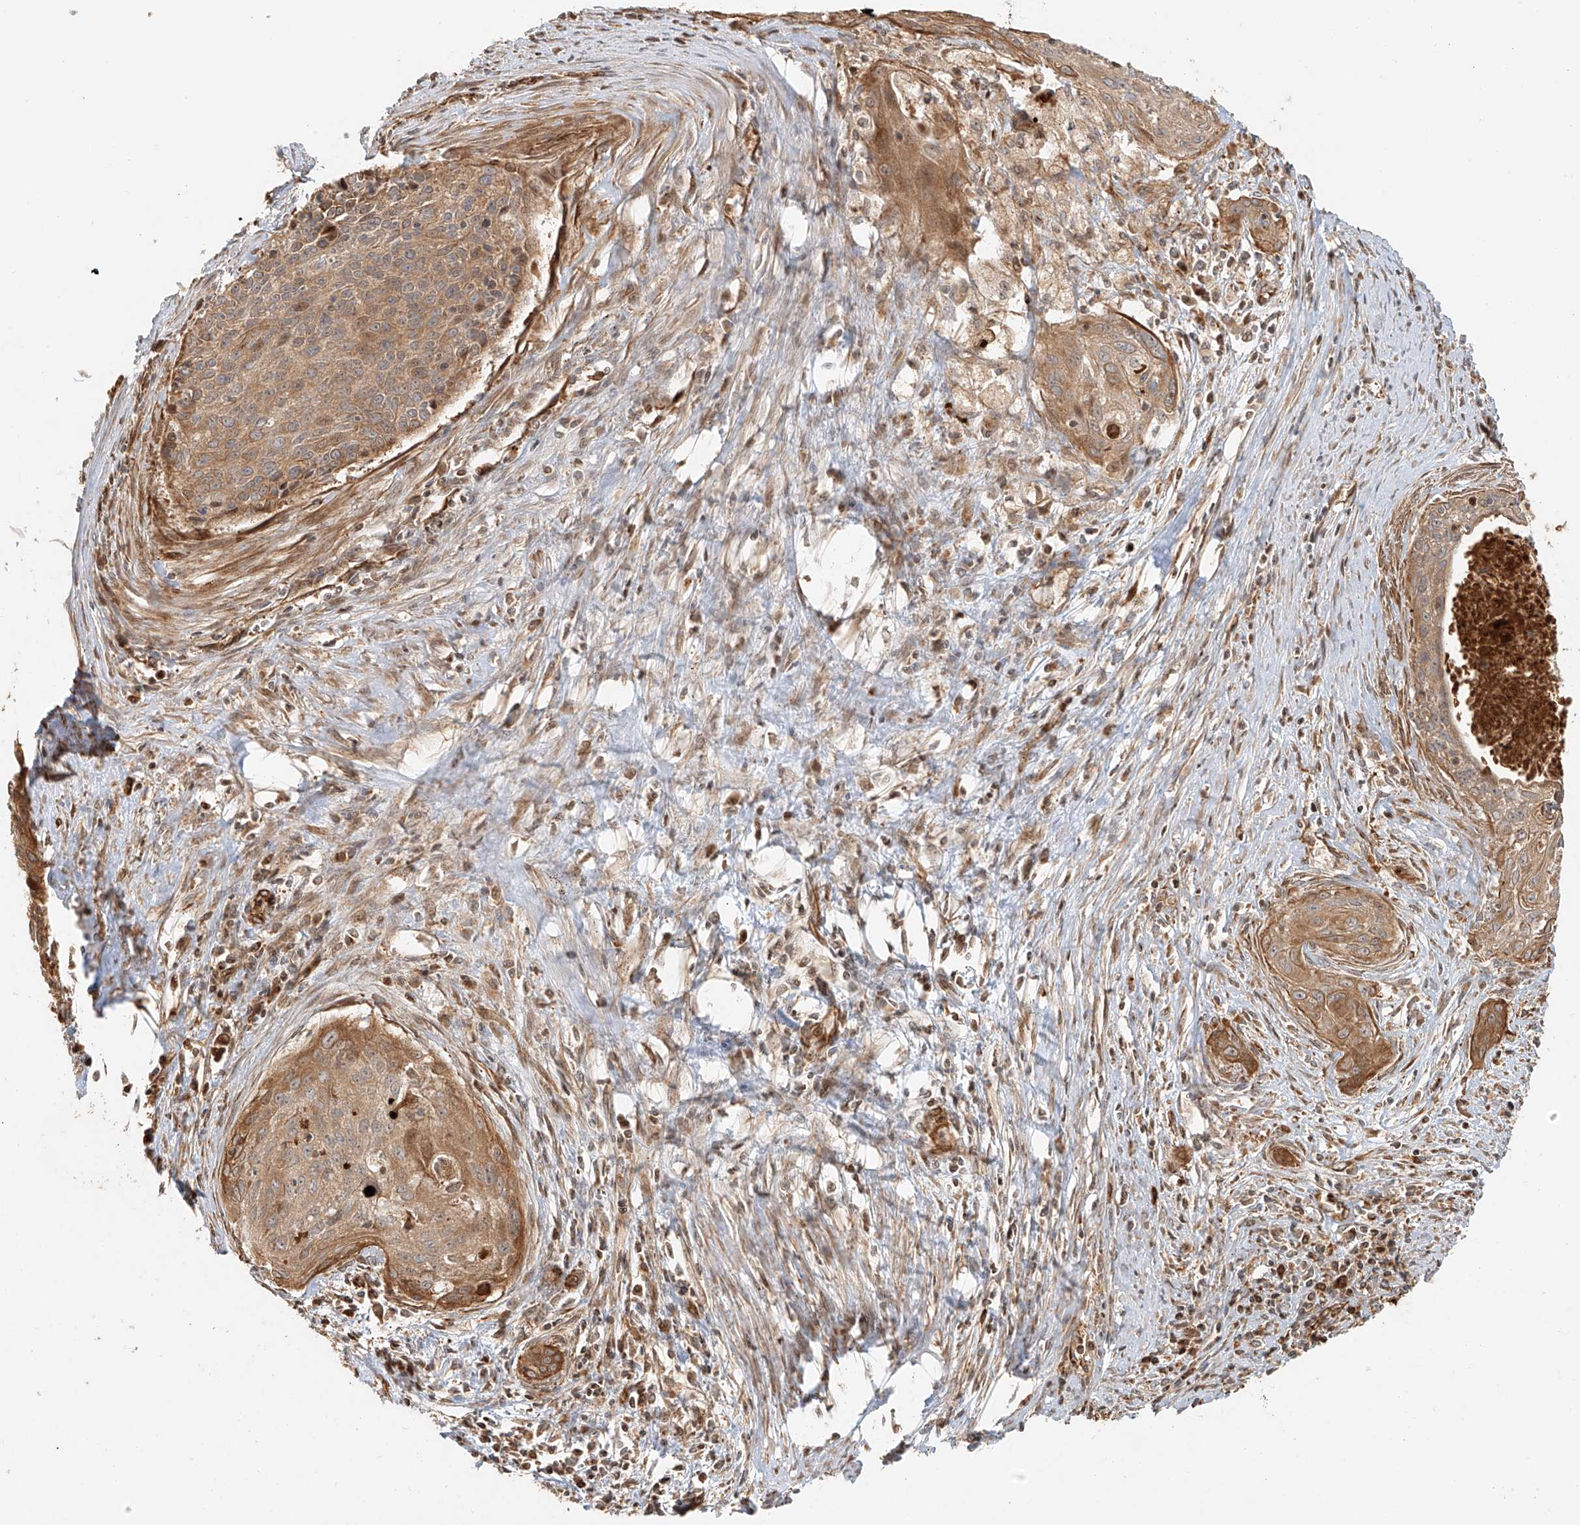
{"staining": {"intensity": "moderate", "quantity": "25%-75%", "location": "cytoplasmic/membranous"}, "tissue": "cervical cancer", "cell_type": "Tumor cells", "image_type": "cancer", "snomed": [{"axis": "morphology", "description": "Squamous cell carcinoma, NOS"}, {"axis": "topography", "description": "Cervix"}], "caption": "A histopathology image of human cervical cancer stained for a protein demonstrates moderate cytoplasmic/membranous brown staining in tumor cells. Immunohistochemistry stains the protein in brown and the nuclei are stained blue.", "gene": "MIPEP", "patient": {"sex": "female", "age": 55}}